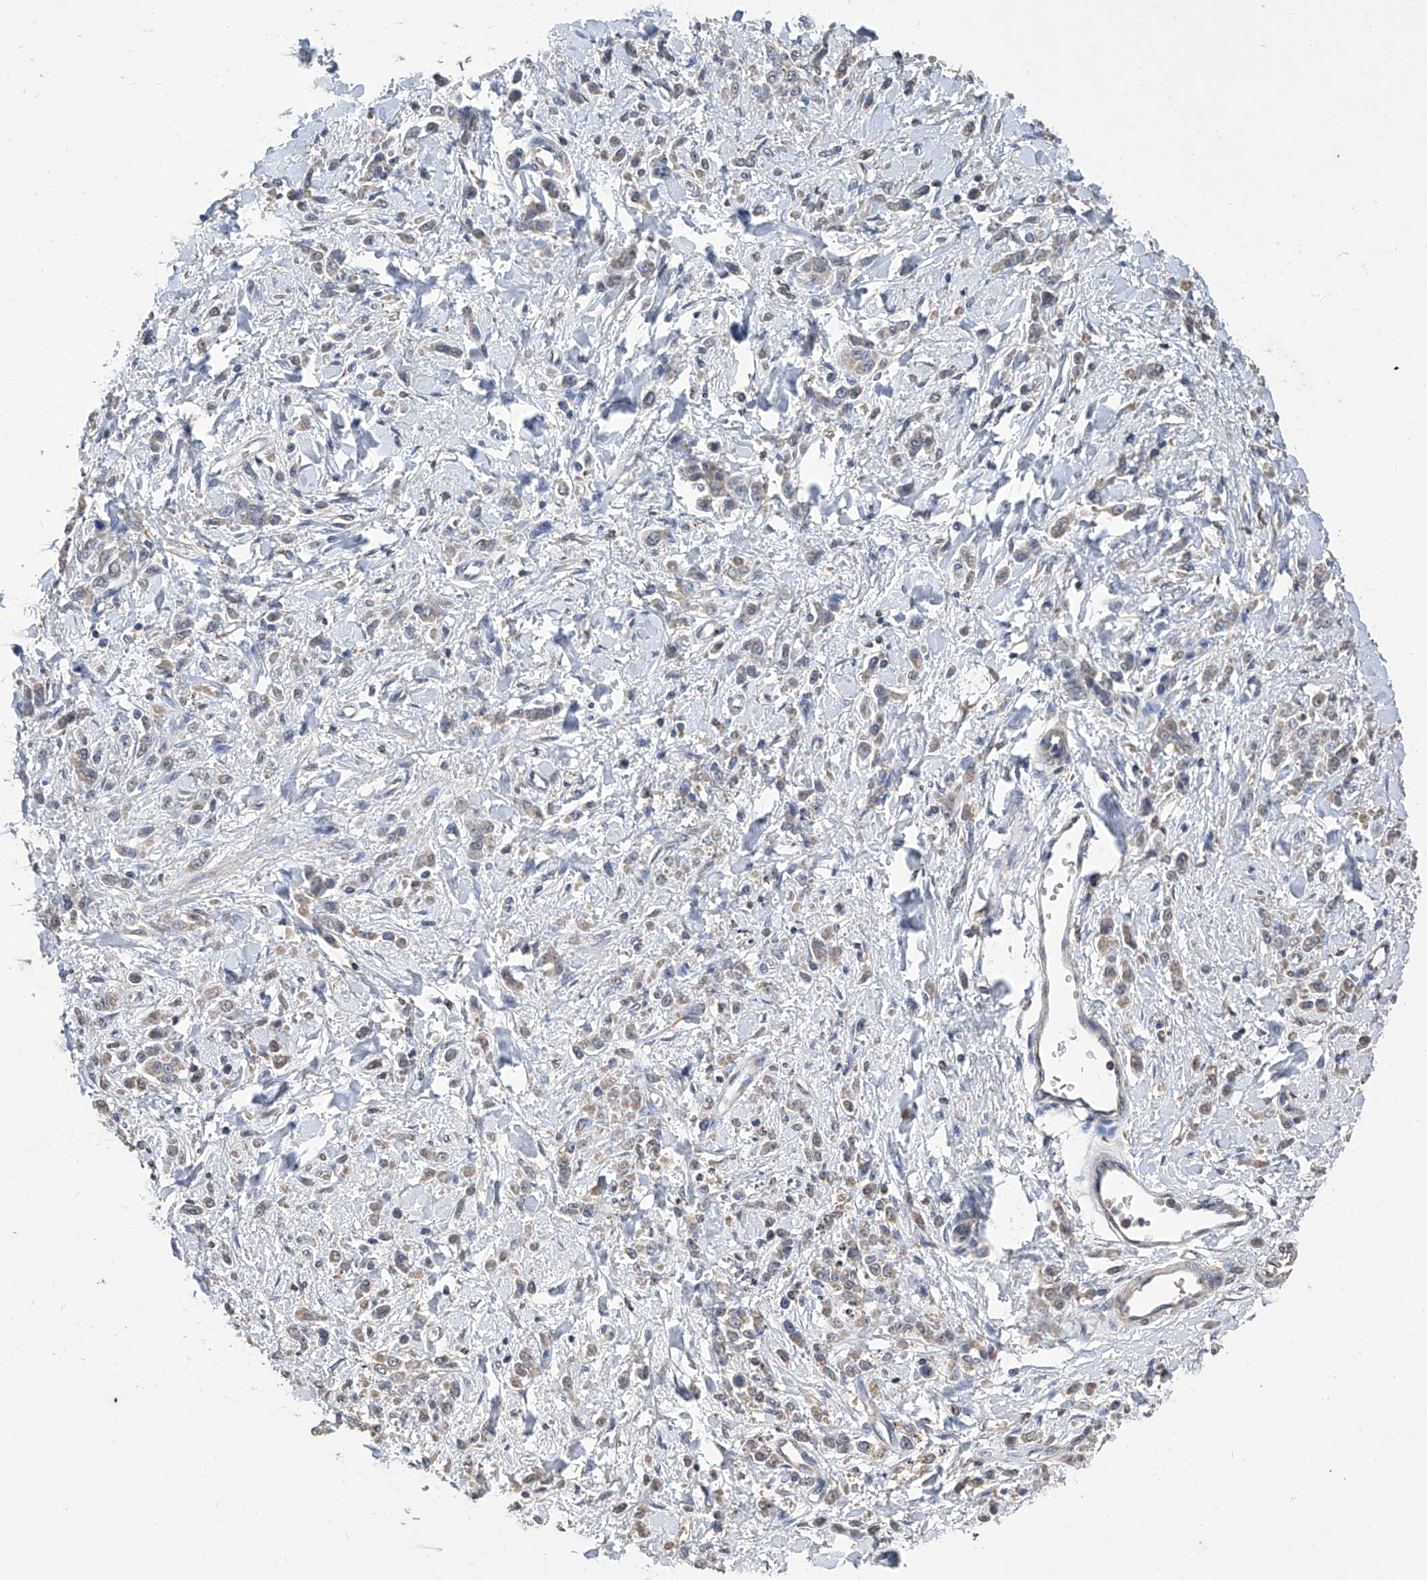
{"staining": {"intensity": "weak", "quantity": "25%-75%", "location": "cytoplasmic/membranous"}, "tissue": "stomach cancer", "cell_type": "Tumor cells", "image_type": "cancer", "snomed": [{"axis": "morphology", "description": "Normal tissue, NOS"}, {"axis": "morphology", "description": "Adenocarcinoma, NOS"}, {"axis": "topography", "description": "Stomach"}], "caption": "An immunohistochemistry (IHC) photomicrograph of tumor tissue is shown. Protein staining in brown highlights weak cytoplasmic/membranous positivity in stomach cancer (adenocarcinoma) within tumor cells.", "gene": "GPT", "patient": {"sex": "male", "age": 82}}